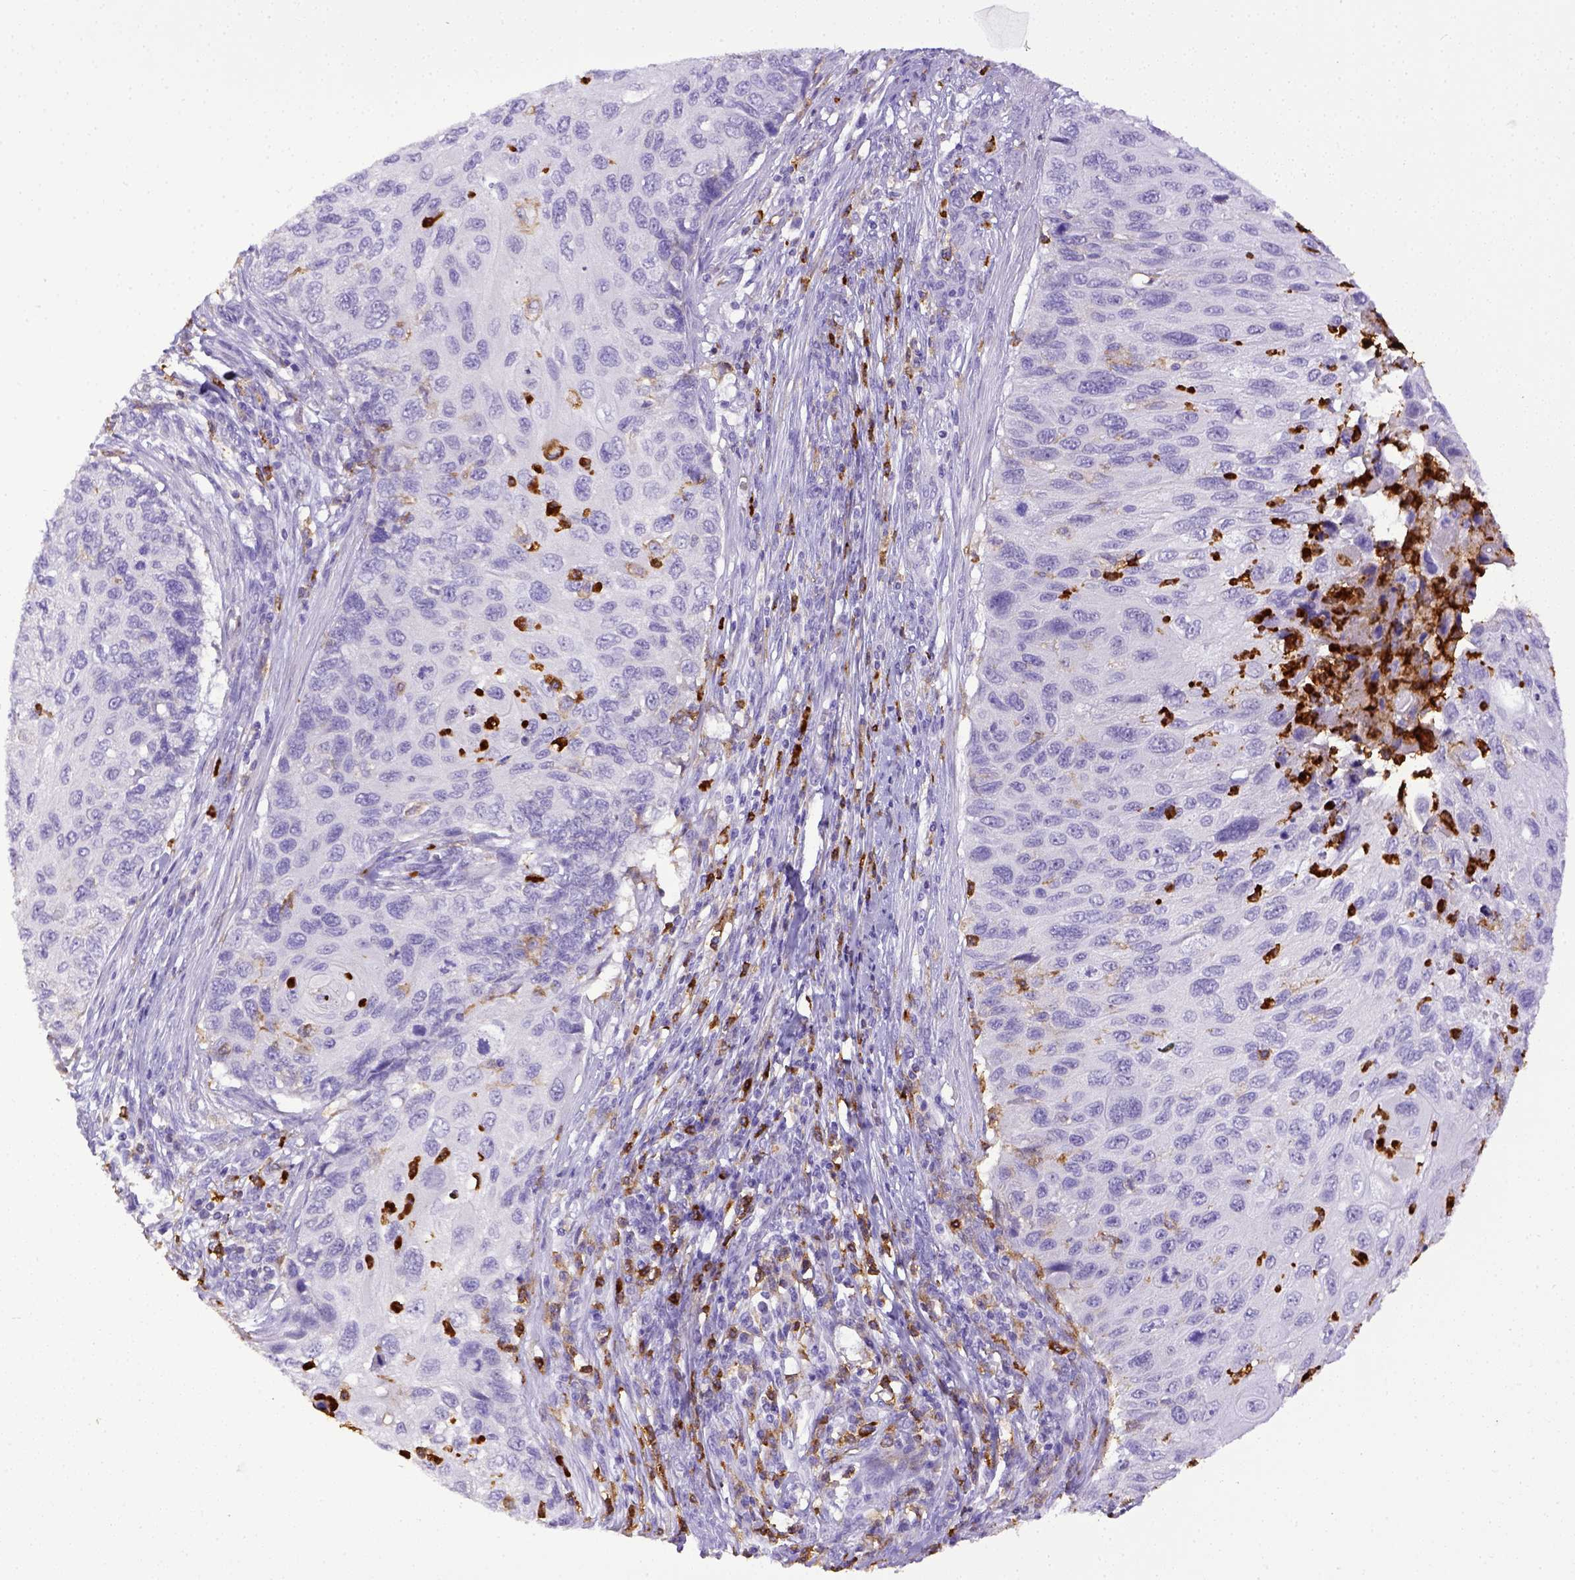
{"staining": {"intensity": "negative", "quantity": "none", "location": "none"}, "tissue": "cervical cancer", "cell_type": "Tumor cells", "image_type": "cancer", "snomed": [{"axis": "morphology", "description": "Squamous cell carcinoma, NOS"}, {"axis": "topography", "description": "Cervix"}], "caption": "Tumor cells are negative for protein expression in human squamous cell carcinoma (cervical).", "gene": "ITGAM", "patient": {"sex": "female", "age": 70}}